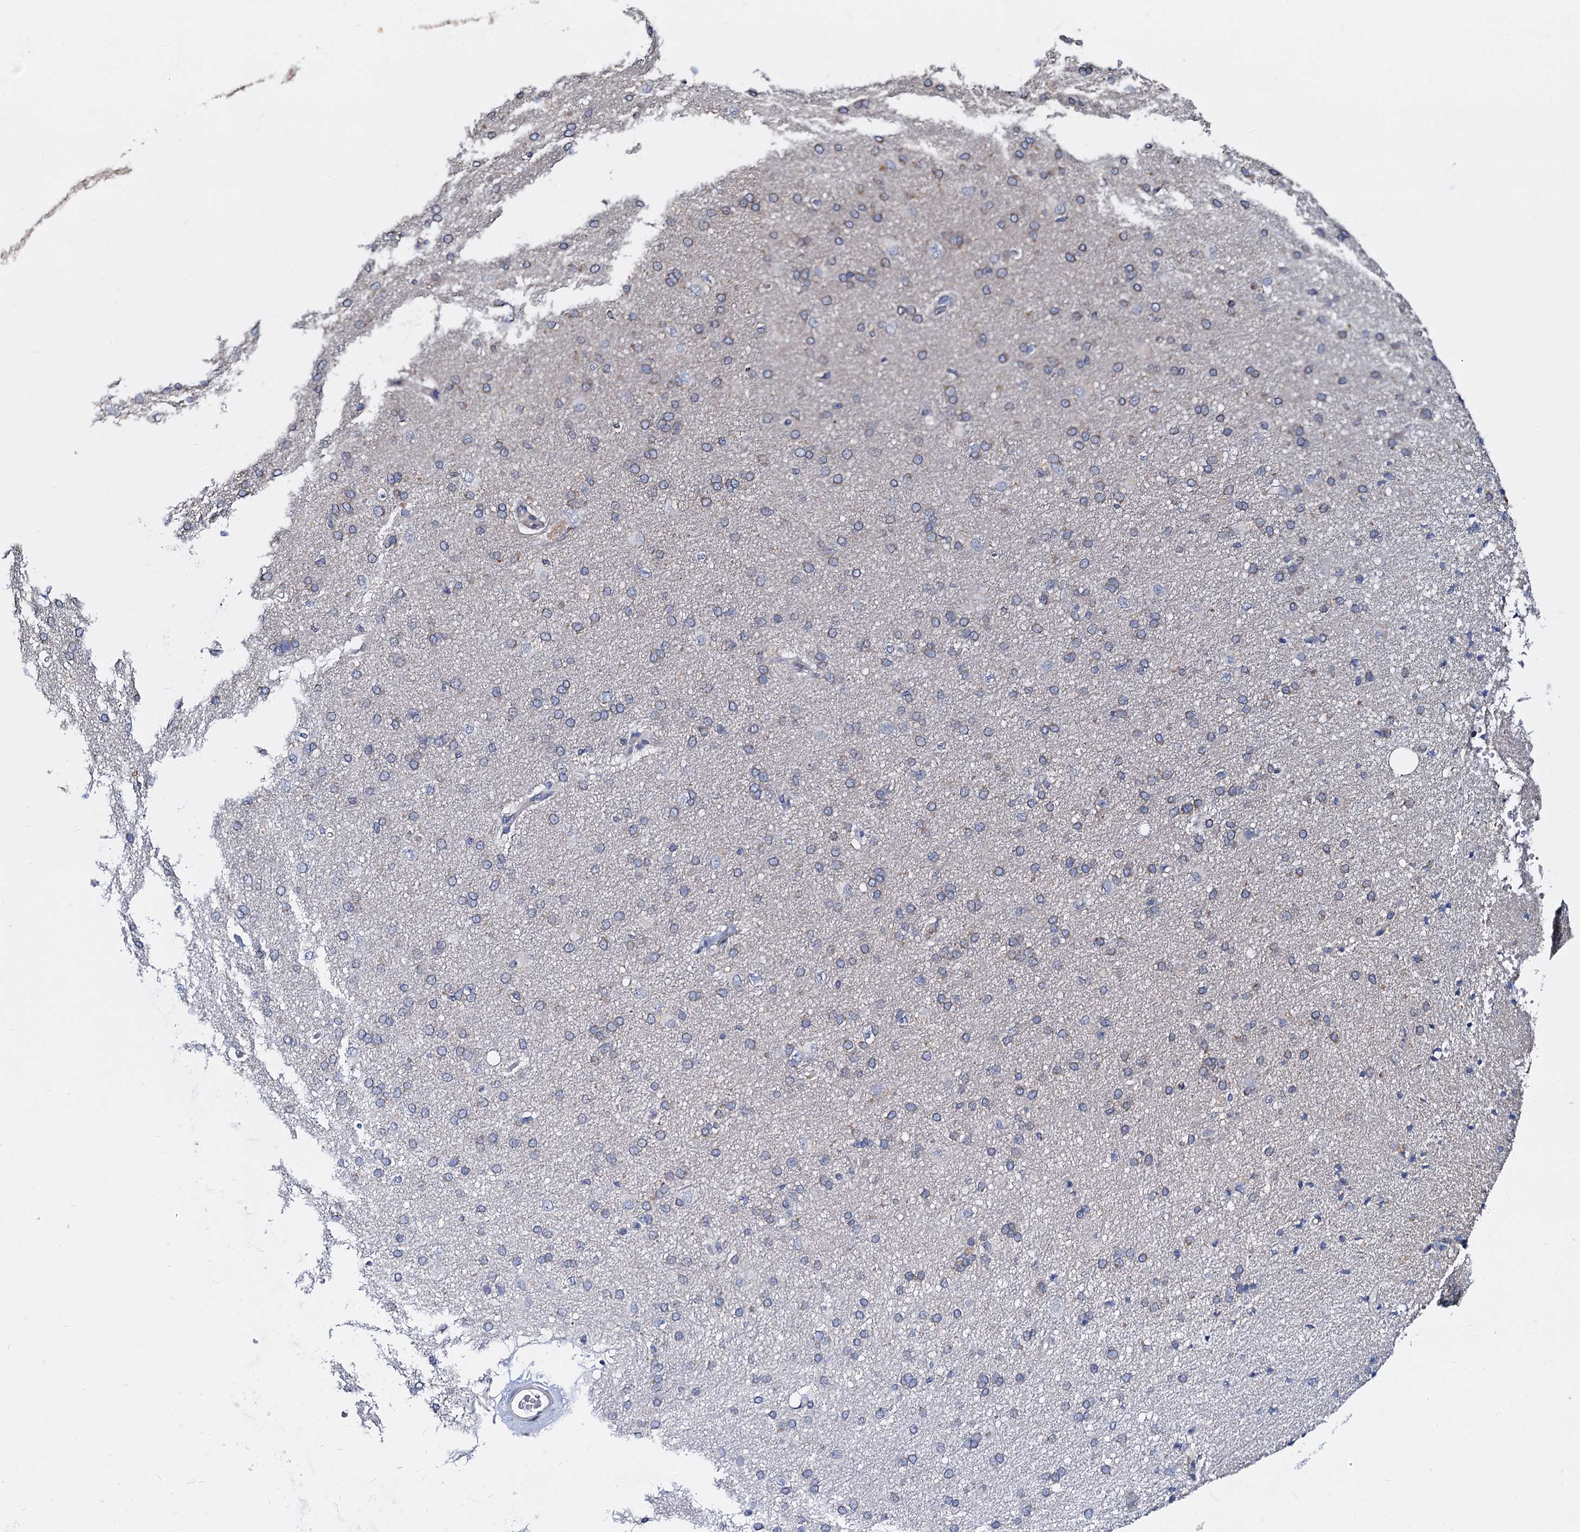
{"staining": {"intensity": "negative", "quantity": "none", "location": "none"}, "tissue": "cerebral cortex", "cell_type": "Endothelial cells", "image_type": "normal", "snomed": [{"axis": "morphology", "description": "Normal tissue, NOS"}, {"axis": "topography", "description": "Cerebral cortex"}], "caption": "Immunohistochemistry (IHC) histopathology image of benign human cerebral cortex stained for a protein (brown), which reveals no staining in endothelial cells. (Brightfield microscopy of DAB (3,3'-diaminobenzidine) immunohistochemistry at high magnification).", "gene": "ANKRD13A", "patient": {"sex": "male", "age": 62}}